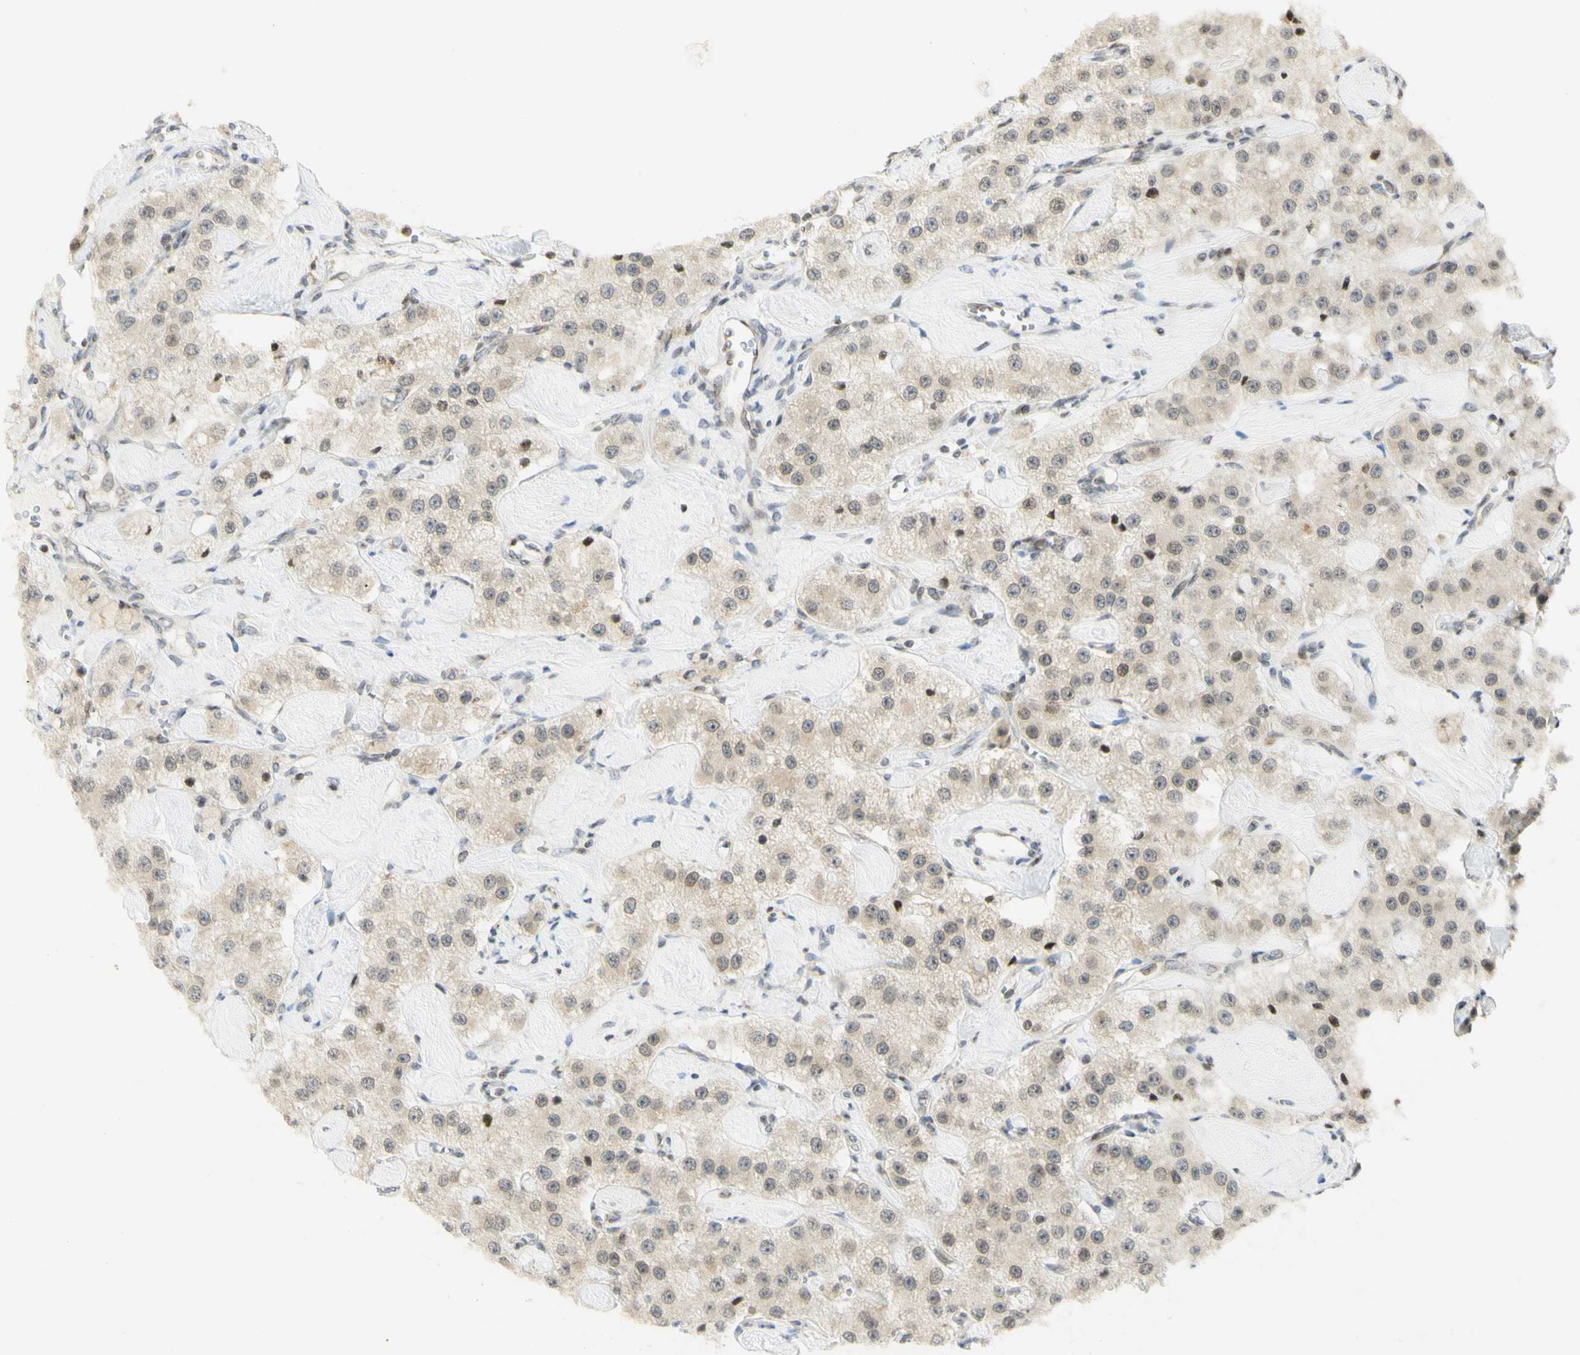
{"staining": {"intensity": "weak", "quantity": ">75%", "location": "cytoplasmic/membranous,nuclear"}, "tissue": "carcinoid", "cell_type": "Tumor cells", "image_type": "cancer", "snomed": [{"axis": "morphology", "description": "Carcinoid, malignant, NOS"}, {"axis": "topography", "description": "Pancreas"}], "caption": "Brown immunohistochemical staining in human carcinoid (malignant) displays weak cytoplasmic/membranous and nuclear positivity in approximately >75% of tumor cells. (DAB = brown stain, brightfield microscopy at high magnification).", "gene": "KIF11", "patient": {"sex": "male", "age": 41}}